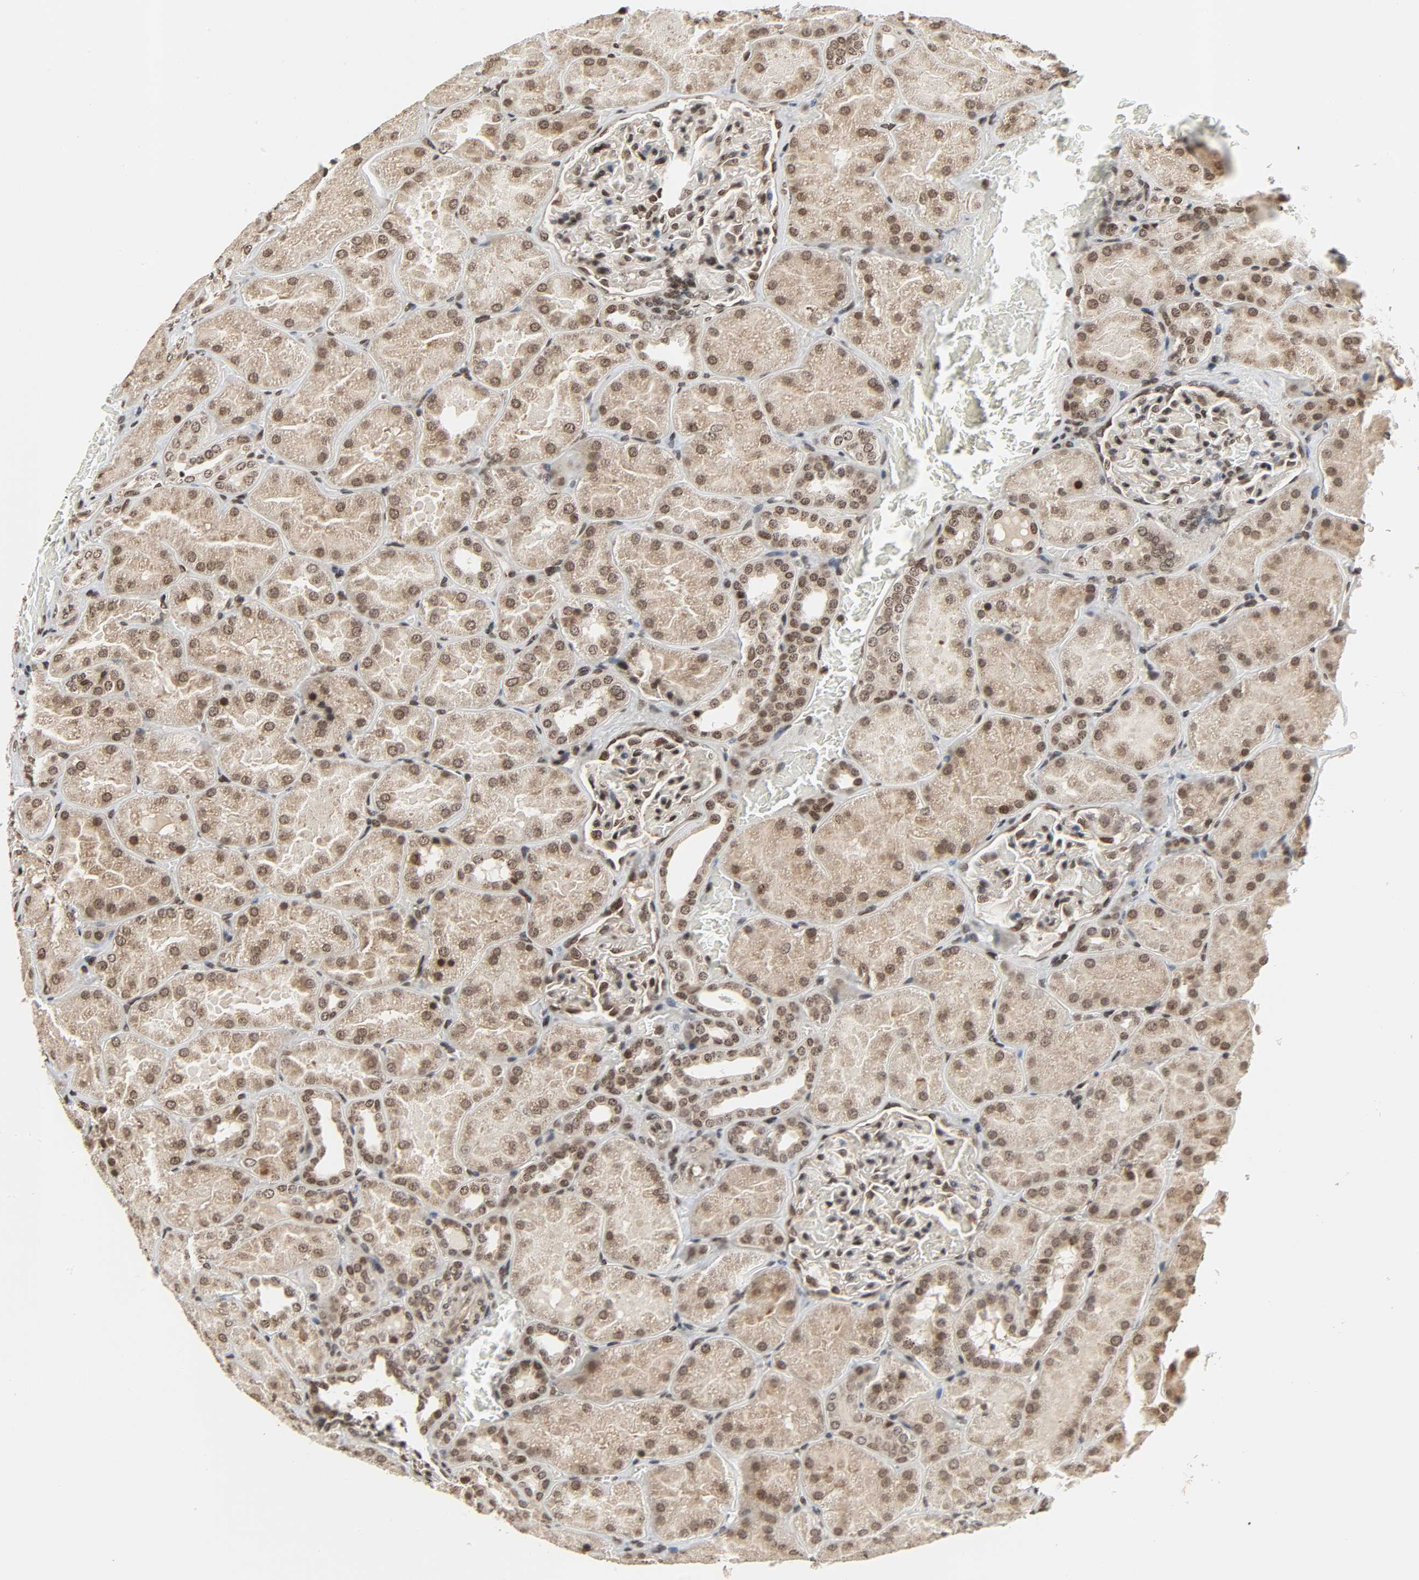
{"staining": {"intensity": "moderate", "quantity": "25%-75%", "location": "nuclear"}, "tissue": "kidney", "cell_type": "Cells in glomeruli", "image_type": "normal", "snomed": [{"axis": "morphology", "description": "Normal tissue, NOS"}, {"axis": "topography", "description": "Kidney"}], "caption": "An image showing moderate nuclear staining in about 25%-75% of cells in glomeruli in unremarkable kidney, as visualized by brown immunohistochemical staining.", "gene": "XRCC1", "patient": {"sex": "male", "age": 28}}